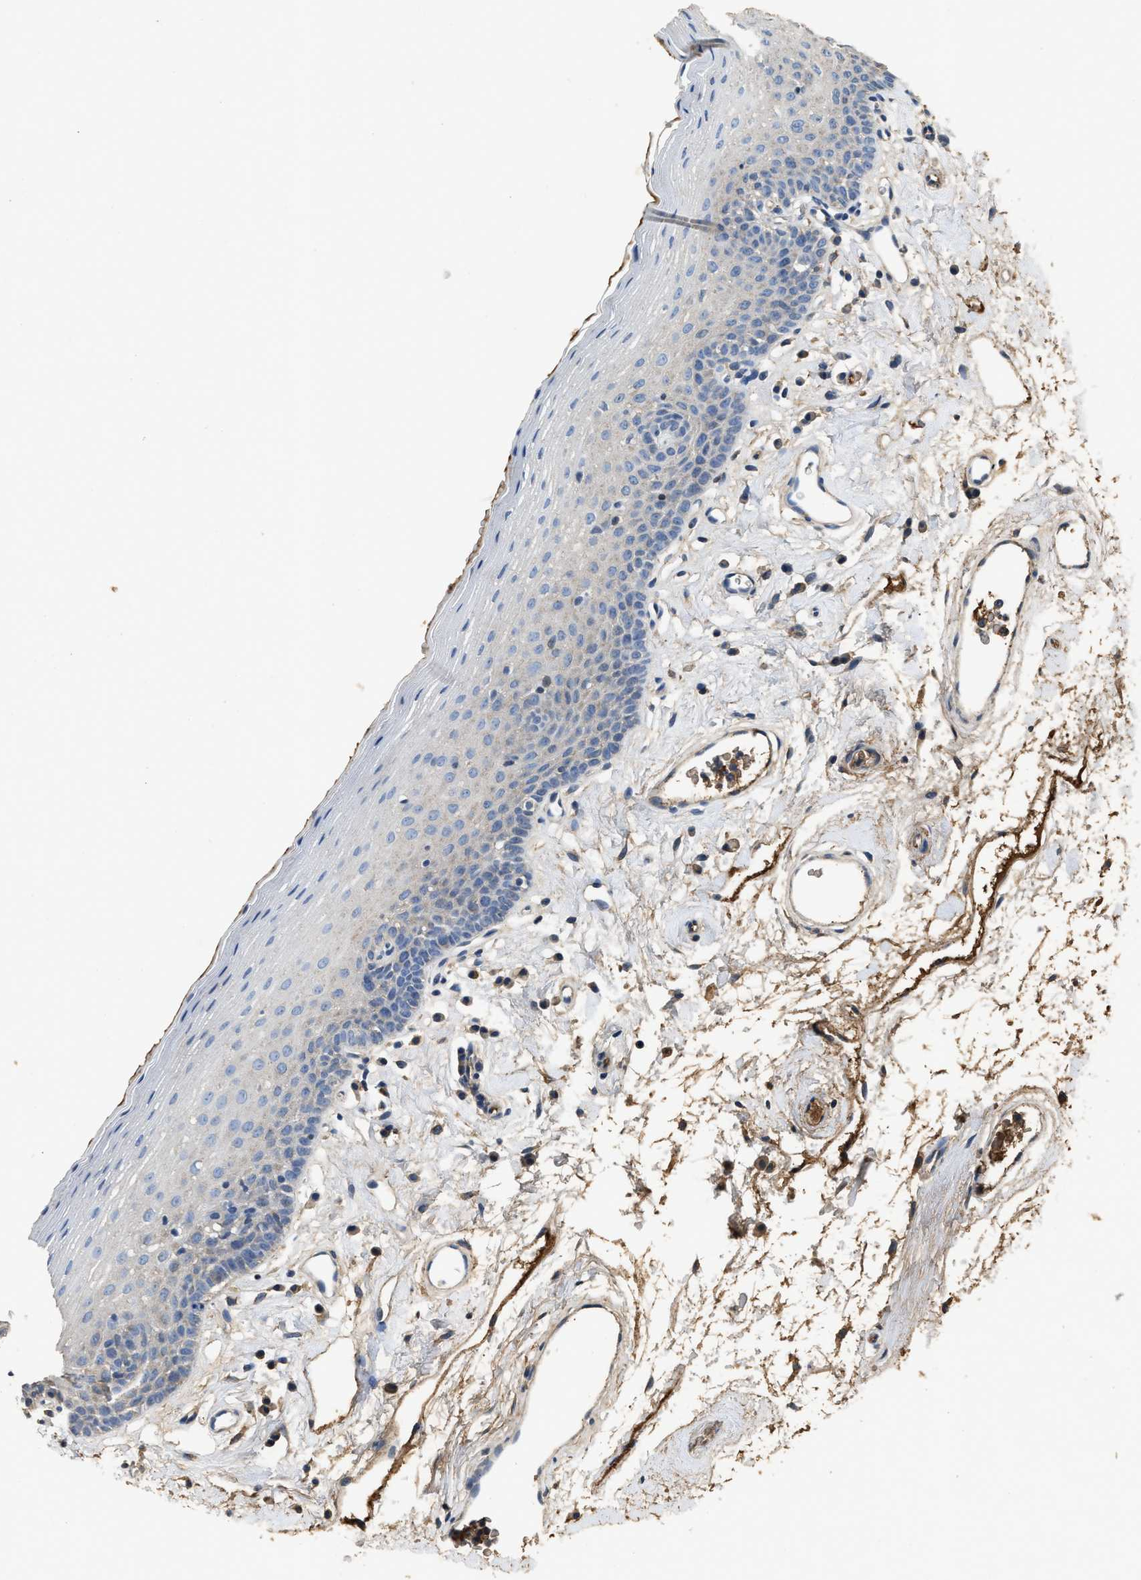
{"staining": {"intensity": "moderate", "quantity": "<25%", "location": "cytoplasmic/membranous"}, "tissue": "oral mucosa", "cell_type": "Squamous epithelial cells", "image_type": "normal", "snomed": [{"axis": "morphology", "description": "Normal tissue, NOS"}, {"axis": "topography", "description": "Oral tissue"}], "caption": "Squamous epithelial cells show low levels of moderate cytoplasmic/membranous staining in about <25% of cells in benign oral mucosa.", "gene": "C3", "patient": {"sex": "male", "age": 66}}